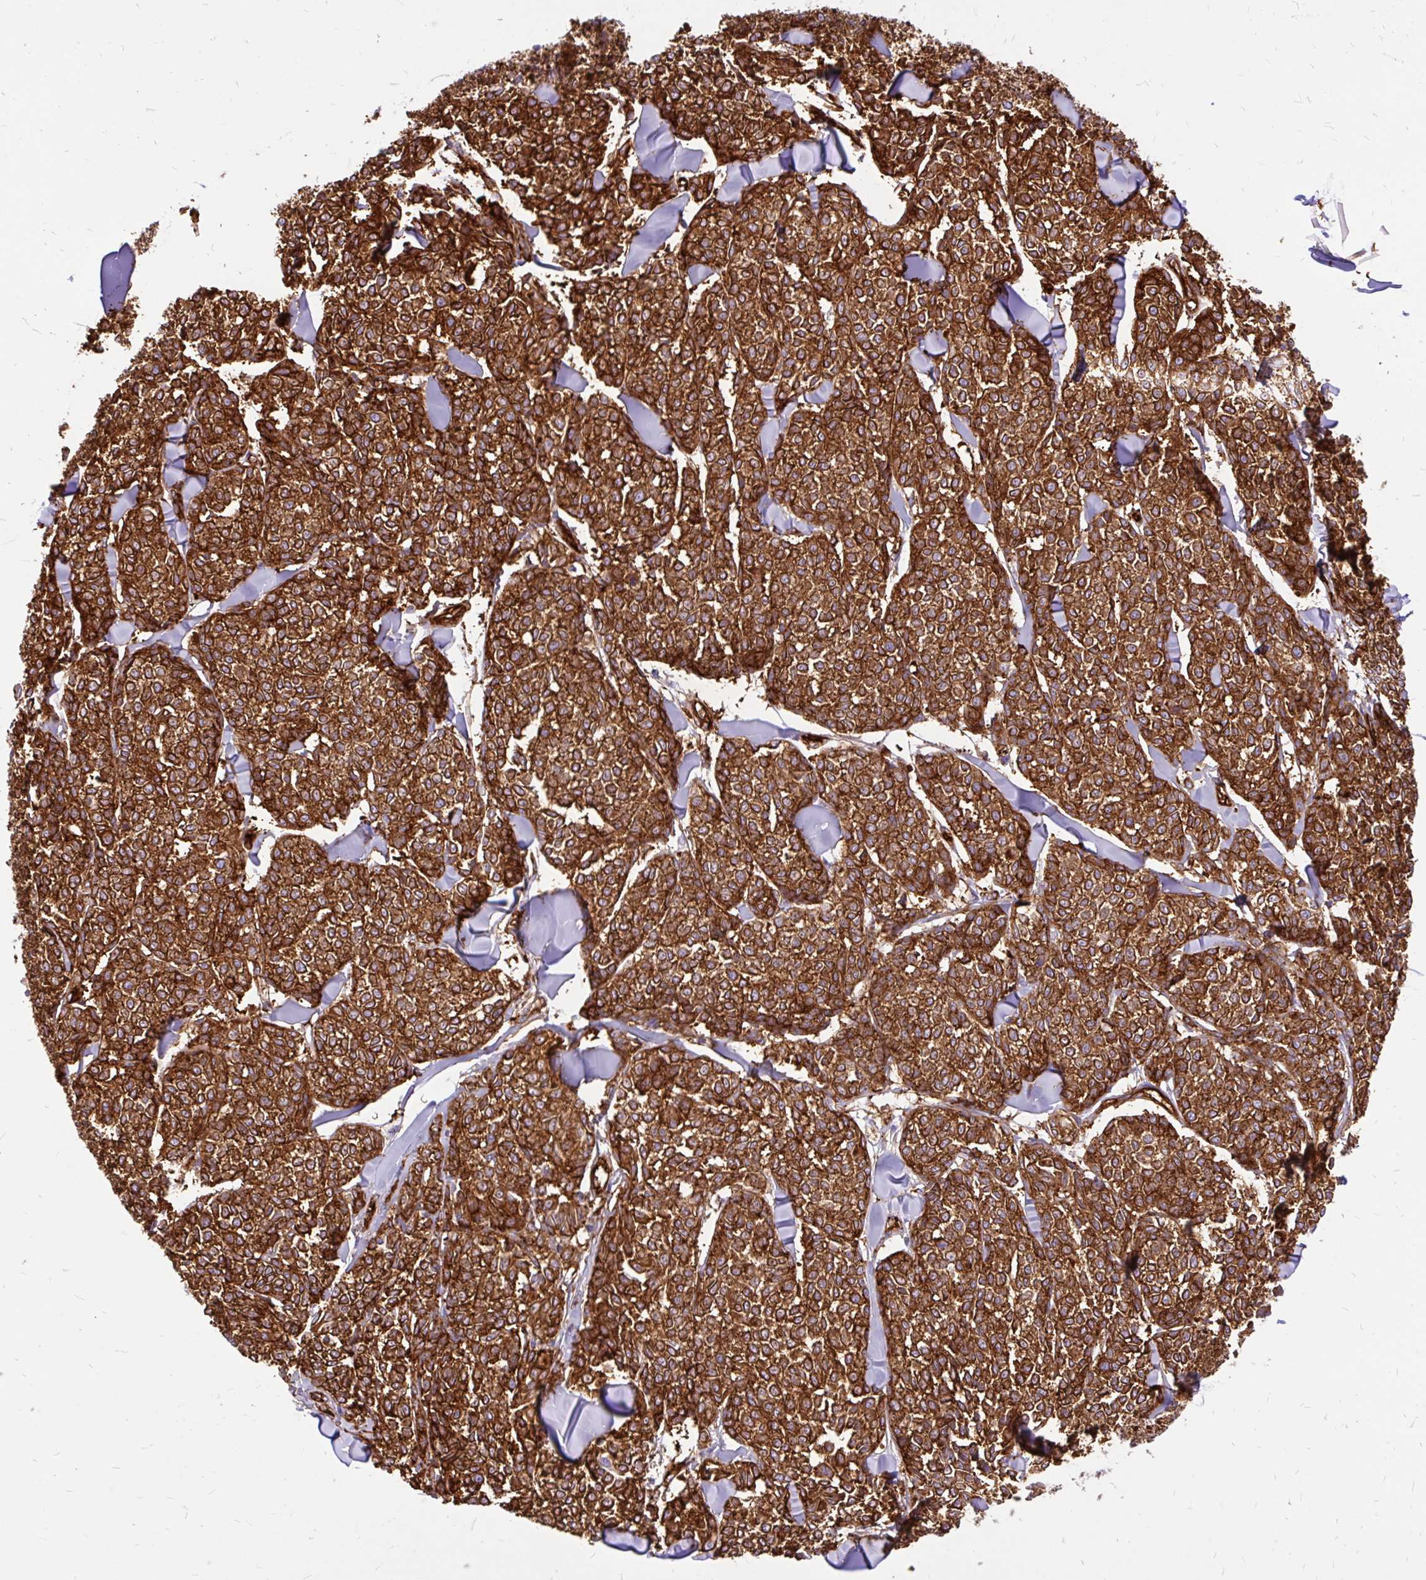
{"staining": {"intensity": "strong", "quantity": ">75%", "location": "cytoplasmic/membranous"}, "tissue": "melanoma", "cell_type": "Tumor cells", "image_type": "cancer", "snomed": [{"axis": "morphology", "description": "Malignant melanoma, NOS"}, {"axis": "topography", "description": "Skin"}], "caption": "An image showing strong cytoplasmic/membranous positivity in about >75% of tumor cells in malignant melanoma, as visualized by brown immunohistochemical staining.", "gene": "MAP1LC3B", "patient": {"sex": "male", "age": 46}}